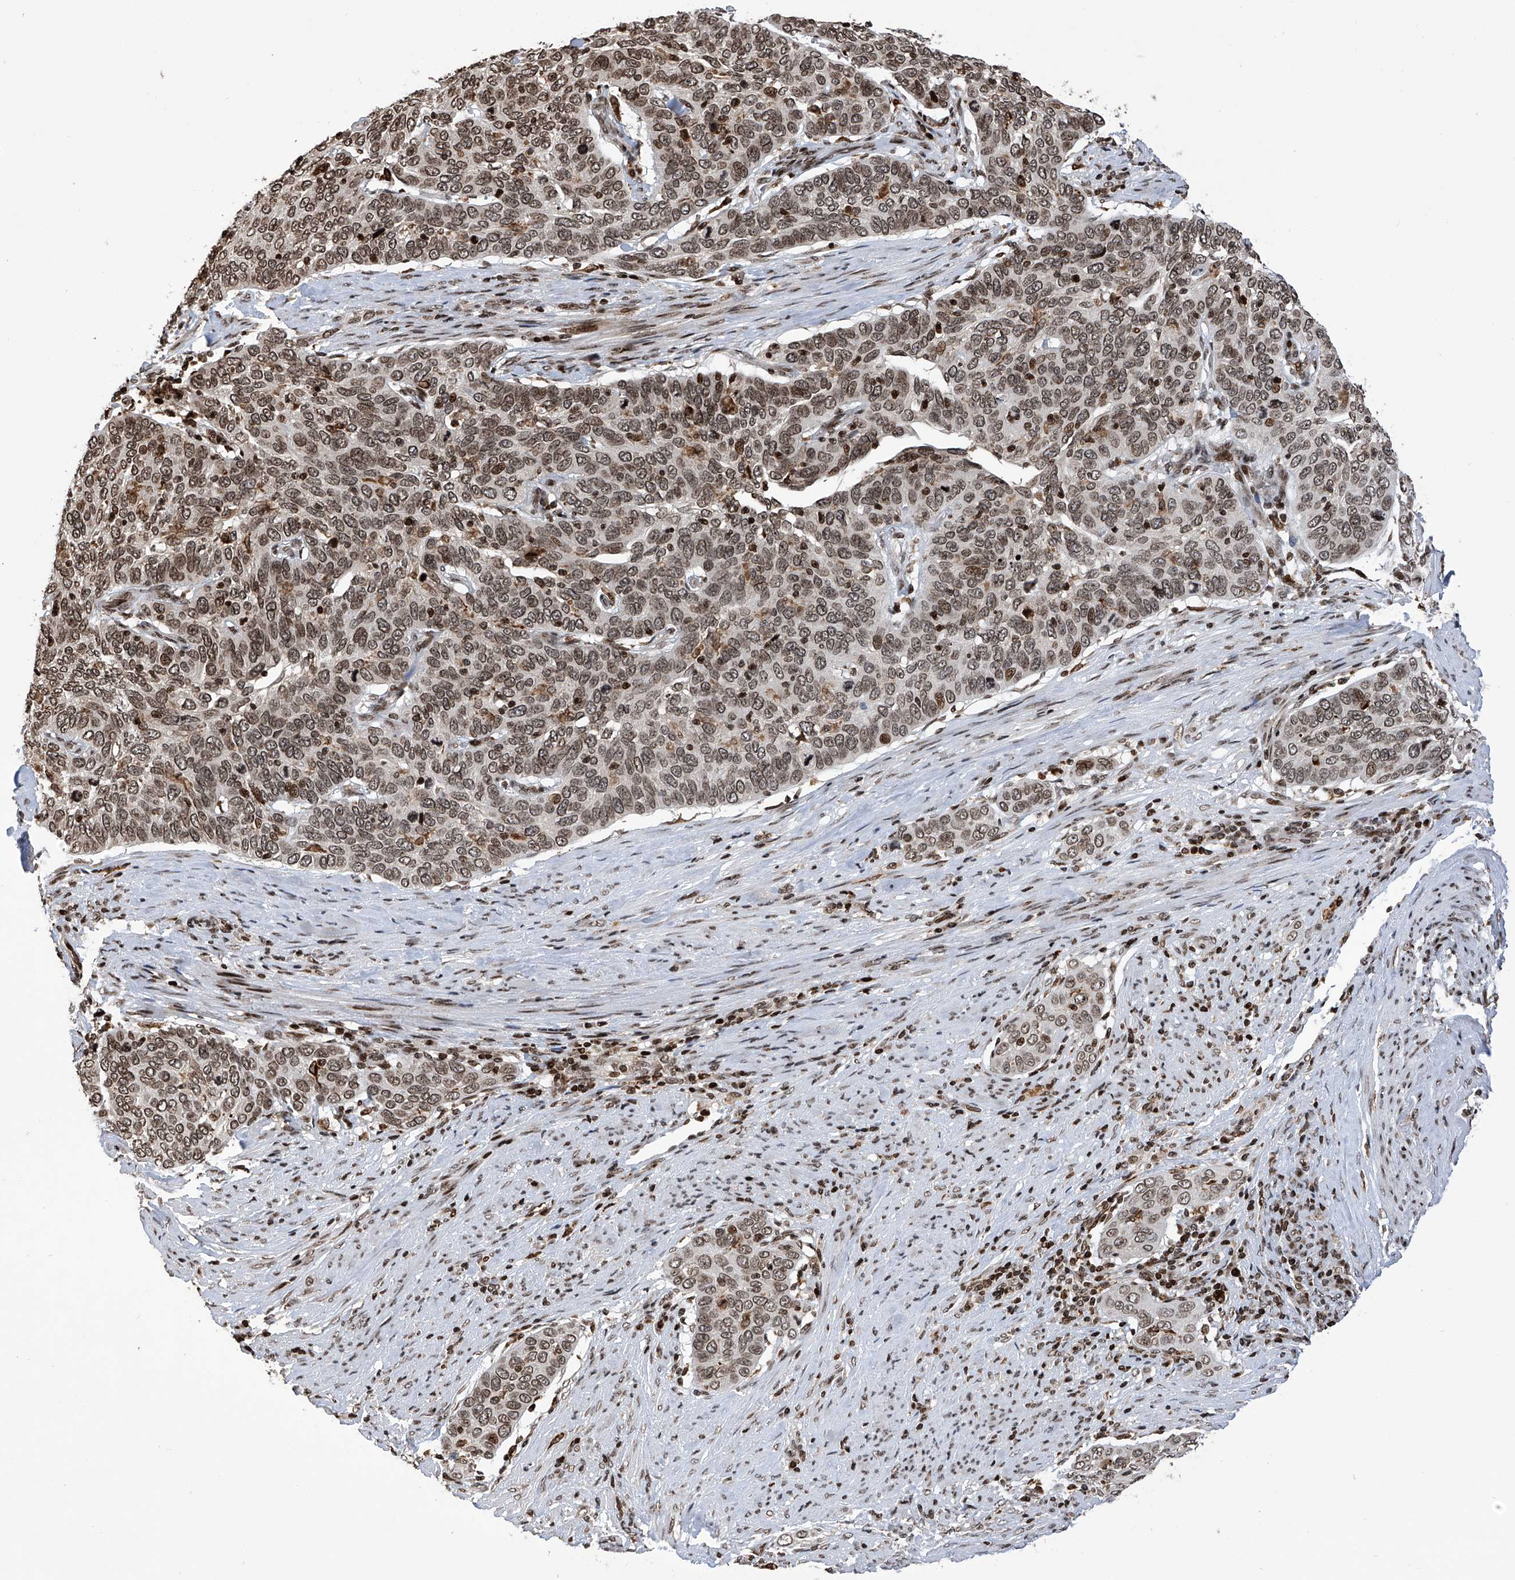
{"staining": {"intensity": "weak", "quantity": ">75%", "location": "nuclear"}, "tissue": "cervical cancer", "cell_type": "Tumor cells", "image_type": "cancer", "snomed": [{"axis": "morphology", "description": "Squamous cell carcinoma, NOS"}, {"axis": "topography", "description": "Cervix"}], "caption": "Protein expression analysis of human squamous cell carcinoma (cervical) reveals weak nuclear positivity in about >75% of tumor cells.", "gene": "PAK1IP1", "patient": {"sex": "female", "age": 60}}